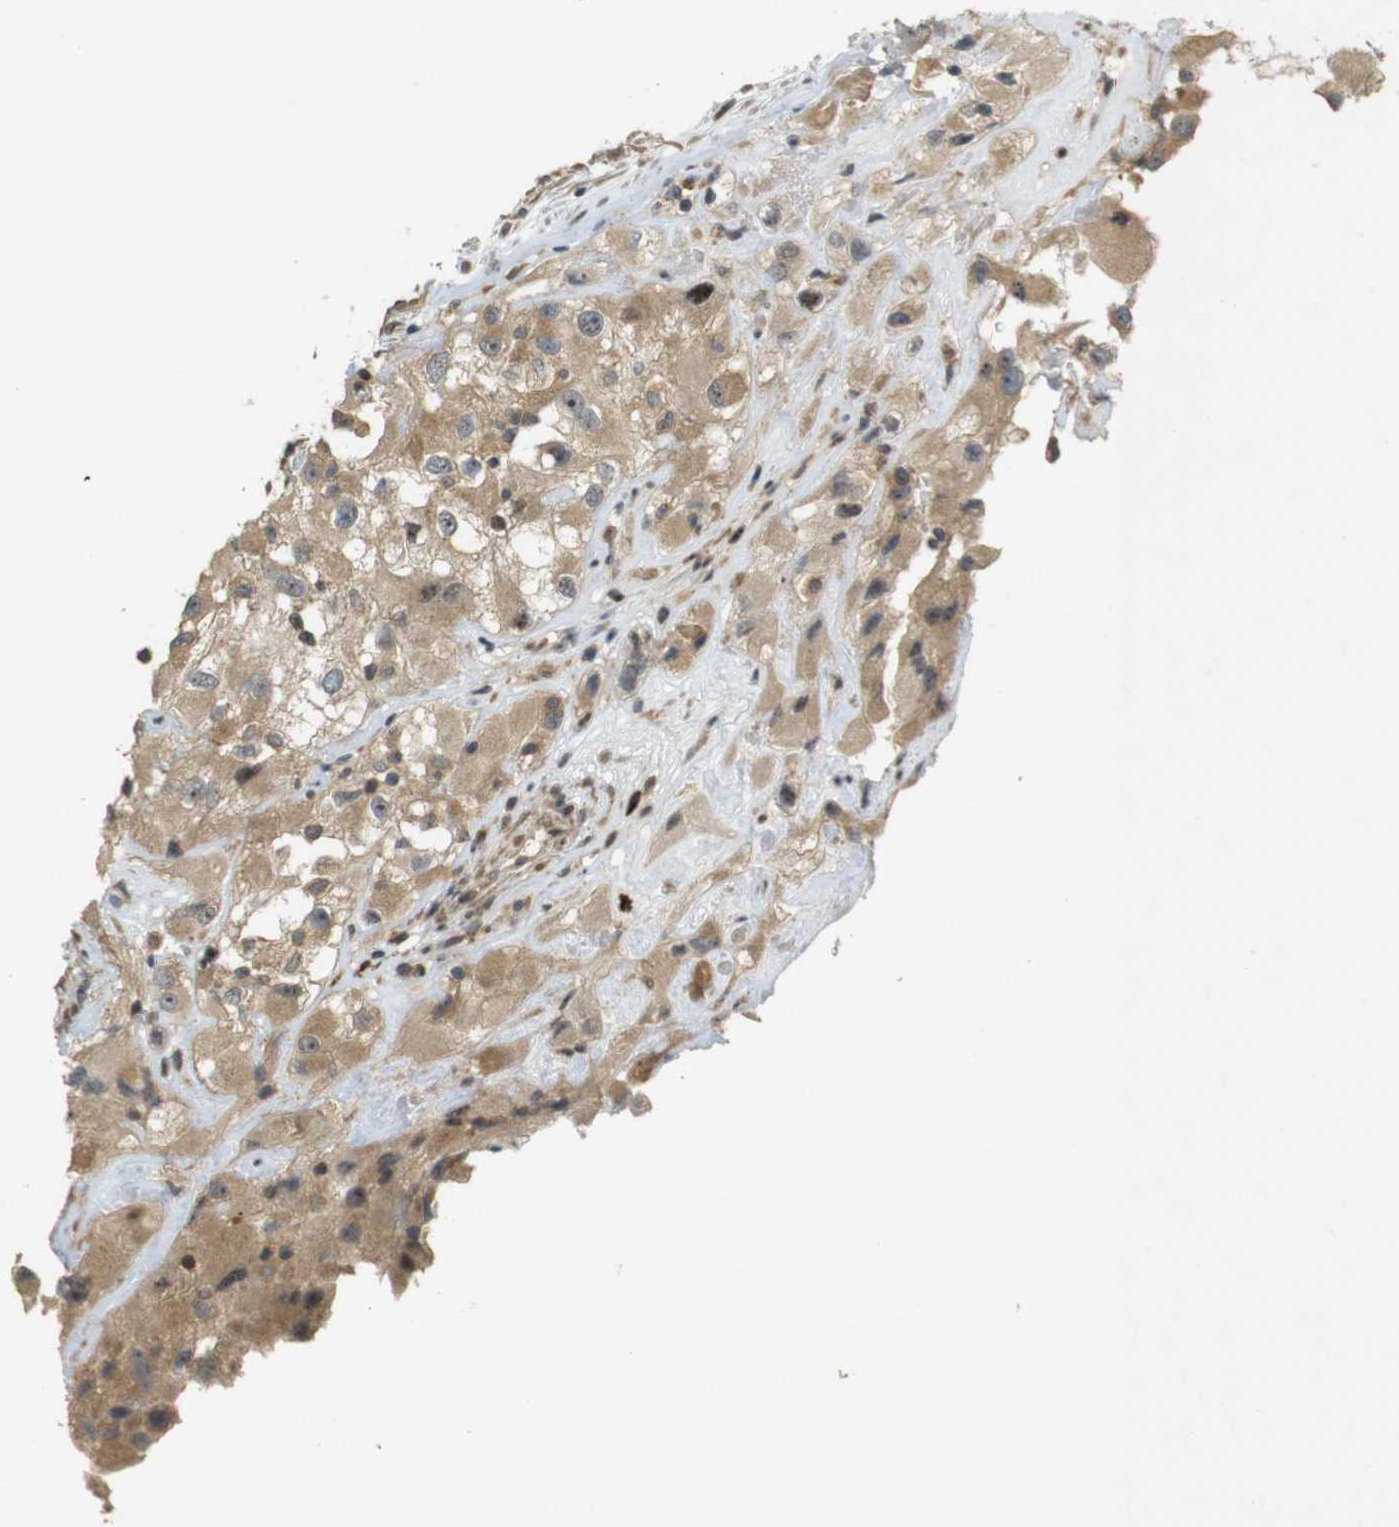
{"staining": {"intensity": "moderate", "quantity": ">75%", "location": "cytoplasmic/membranous,nuclear"}, "tissue": "renal cancer", "cell_type": "Tumor cells", "image_type": "cancer", "snomed": [{"axis": "morphology", "description": "Adenocarcinoma, NOS"}, {"axis": "topography", "description": "Kidney"}], "caption": "Moderate cytoplasmic/membranous and nuclear positivity is present in about >75% of tumor cells in renal adenocarcinoma.", "gene": "TMX3", "patient": {"sex": "female", "age": 52}}